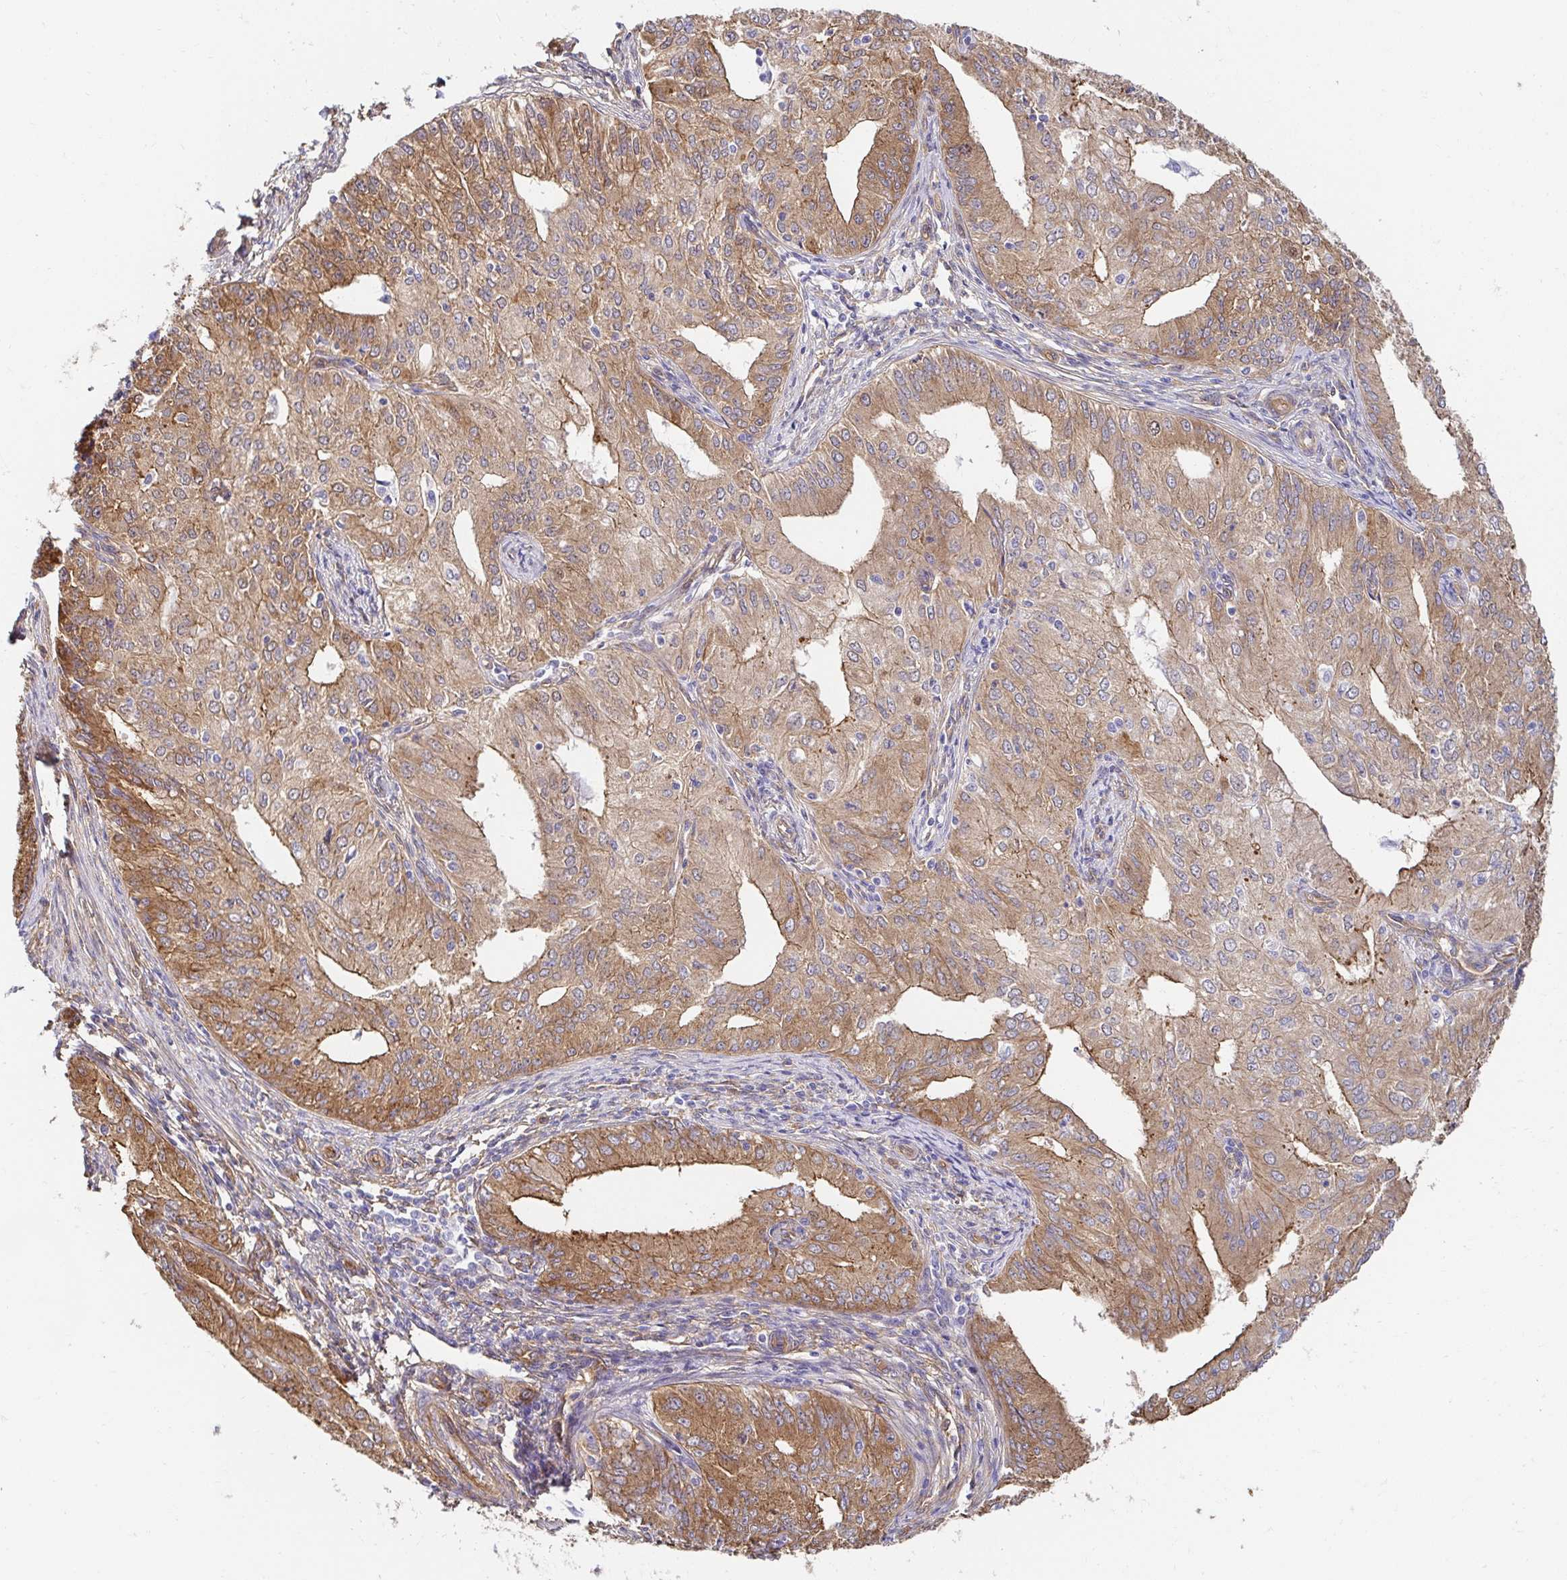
{"staining": {"intensity": "moderate", "quantity": ">75%", "location": "cytoplasmic/membranous"}, "tissue": "endometrial cancer", "cell_type": "Tumor cells", "image_type": "cancer", "snomed": [{"axis": "morphology", "description": "Adenocarcinoma, NOS"}, {"axis": "topography", "description": "Endometrium"}], "caption": "Approximately >75% of tumor cells in endometrial adenocarcinoma show moderate cytoplasmic/membranous protein expression as visualized by brown immunohistochemical staining.", "gene": "CTTN", "patient": {"sex": "female", "age": 50}}